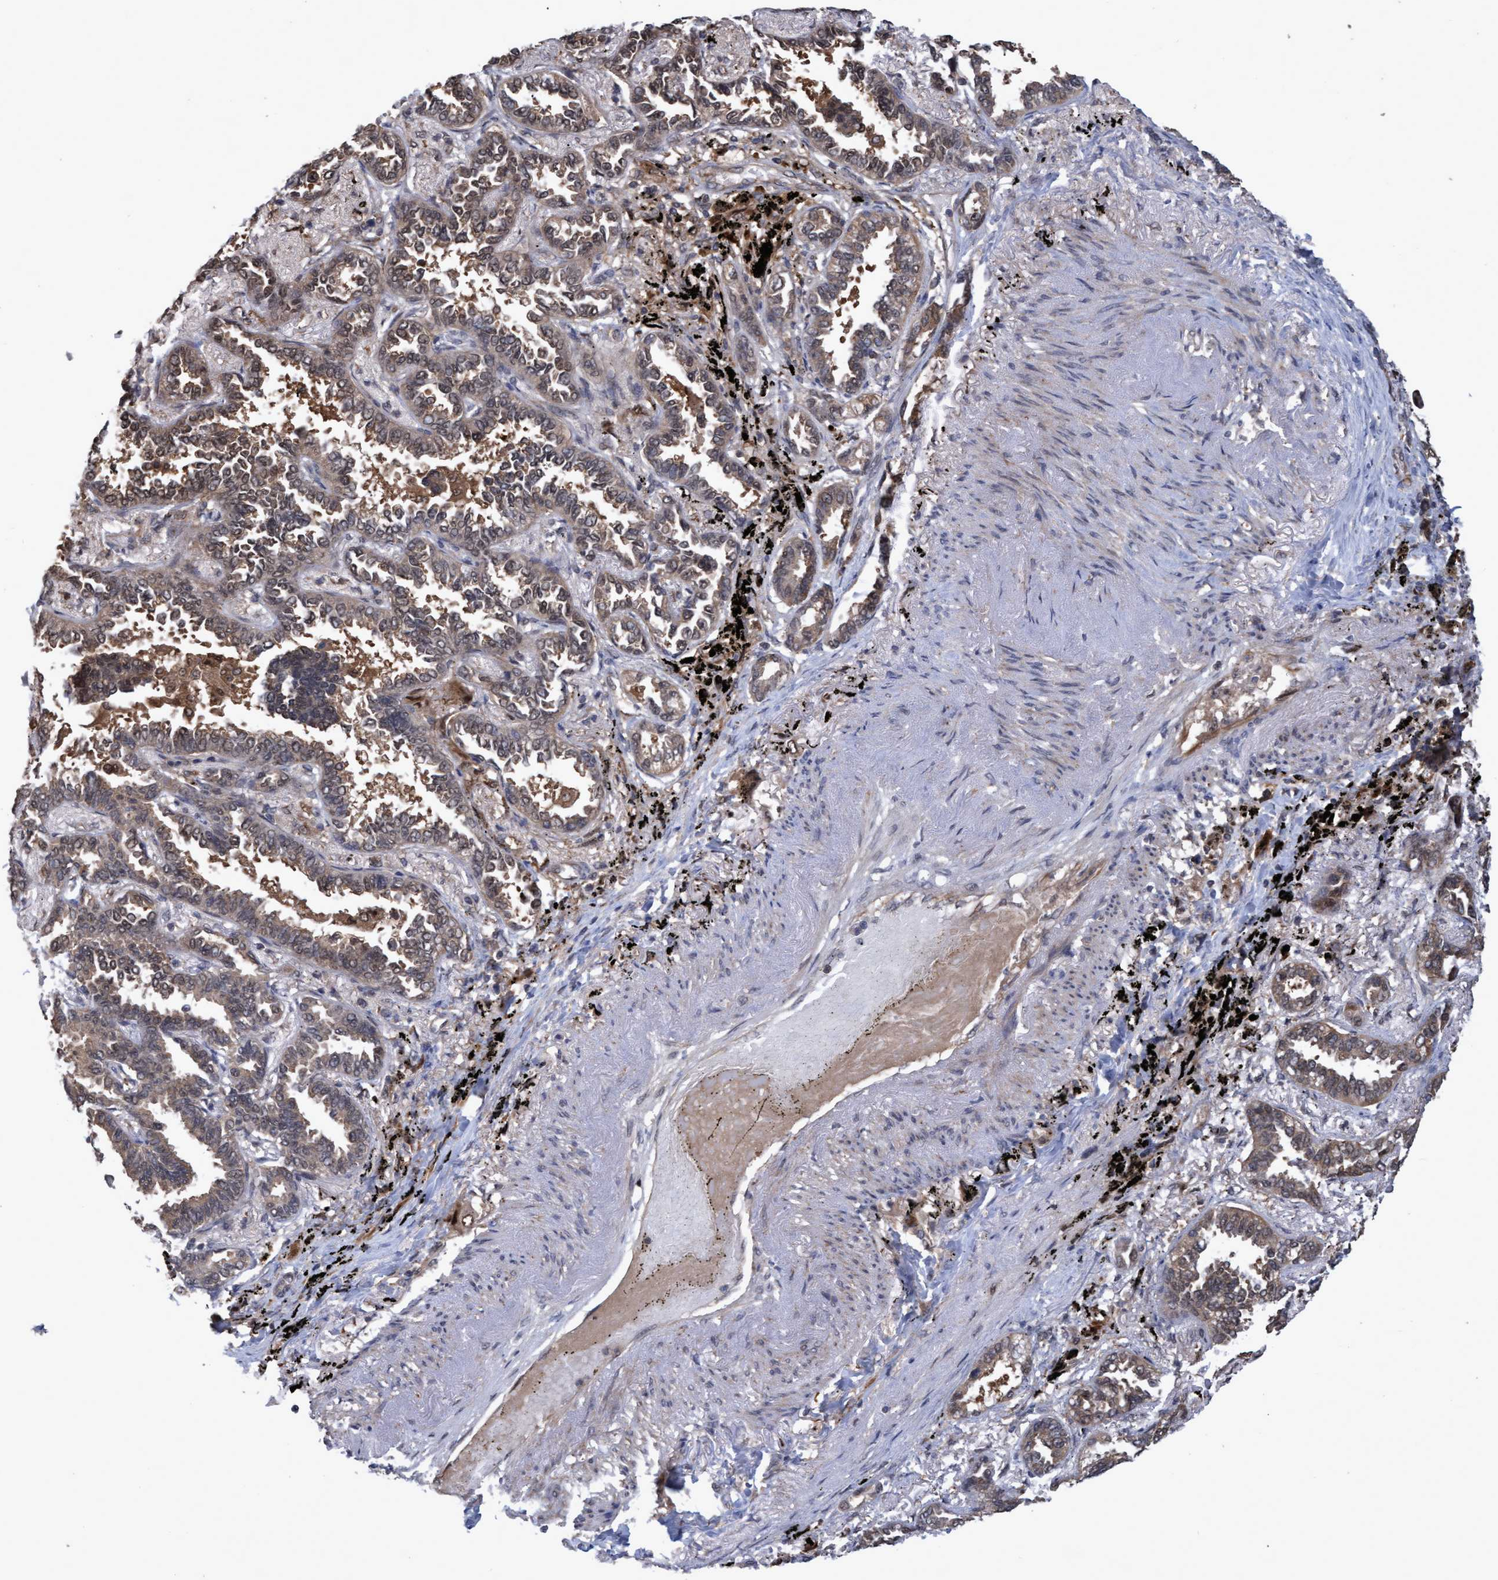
{"staining": {"intensity": "weak", "quantity": "25%-75%", "location": "cytoplasmic/membranous,nuclear"}, "tissue": "lung cancer", "cell_type": "Tumor cells", "image_type": "cancer", "snomed": [{"axis": "morphology", "description": "Adenocarcinoma, NOS"}, {"axis": "topography", "description": "Lung"}], "caption": "Weak cytoplasmic/membranous and nuclear protein expression is identified in approximately 25%-75% of tumor cells in adenocarcinoma (lung). (DAB IHC, brown staining for protein, blue staining for nuclei).", "gene": "PSMB6", "patient": {"sex": "male", "age": 59}}